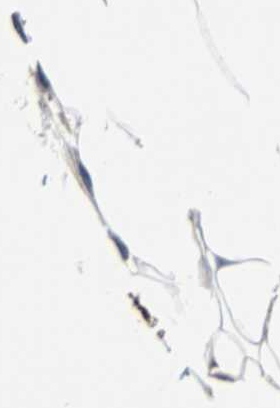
{"staining": {"intensity": "weak", "quantity": ">75%", "location": "cytoplasmic/membranous"}, "tissue": "adipose tissue", "cell_type": "Adipocytes", "image_type": "normal", "snomed": [{"axis": "morphology", "description": "Normal tissue, NOS"}, {"axis": "topography", "description": "Breast"}, {"axis": "topography", "description": "Adipose tissue"}], "caption": "Immunohistochemical staining of benign adipose tissue shows >75% levels of weak cytoplasmic/membranous protein staining in approximately >75% of adipocytes. Nuclei are stained in blue.", "gene": "PAK1", "patient": {"sex": "female", "age": 25}}